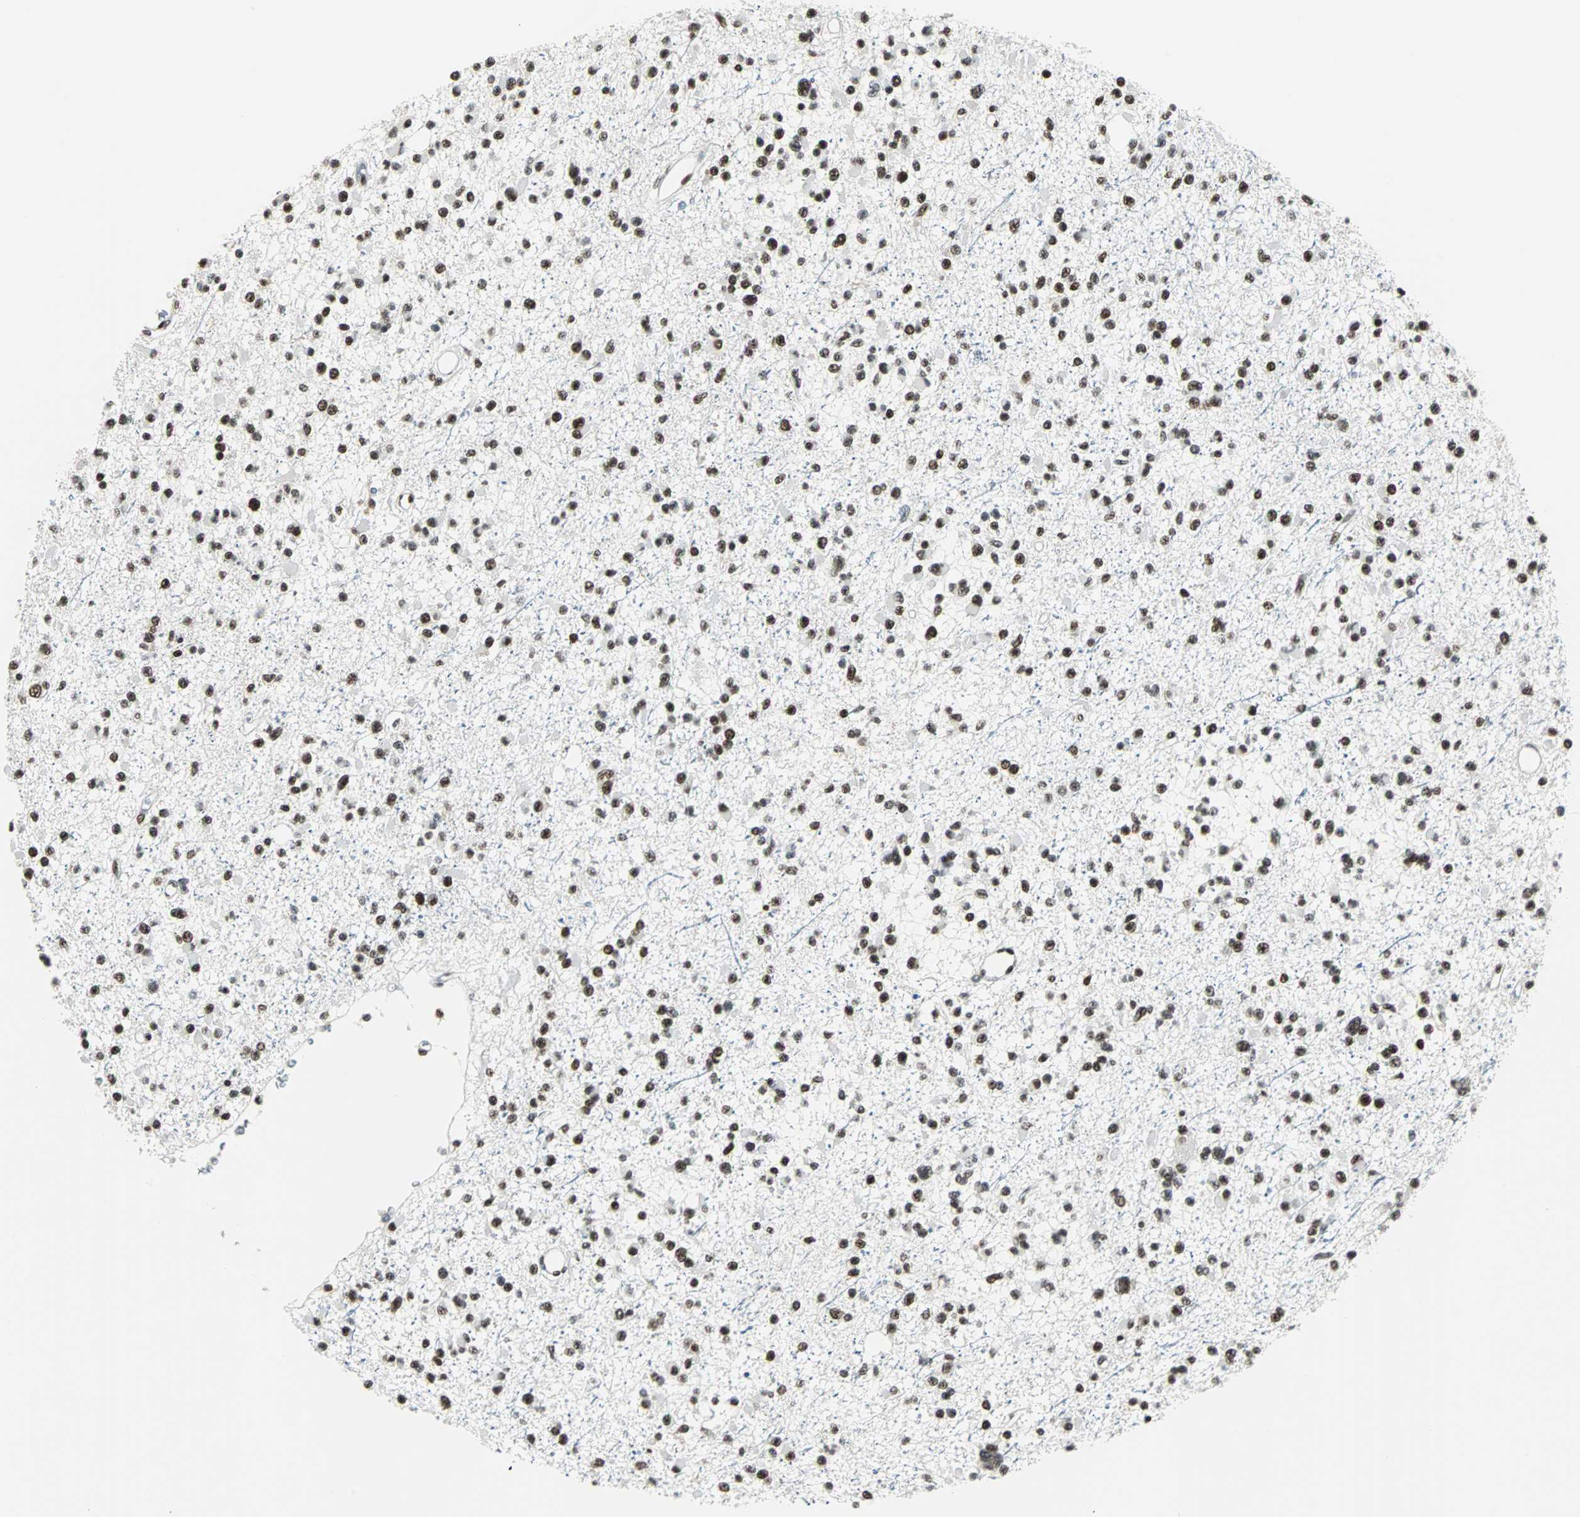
{"staining": {"intensity": "strong", "quantity": ">75%", "location": "nuclear"}, "tissue": "glioma", "cell_type": "Tumor cells", "image_type": "cancer", "snomed": [{"axis": "morphology", "description": "Glioma, malignant, Low grade"}, {"axis": "topography", "description": "Brain"}], "caption": "Protein expression analysis of human malignant glioma (low-grade) reveals strong nuclear positivity in approximately >75% of tumor cells.", "gene": "XRCC4", "patient": {"sex": "female", "age": 22}}